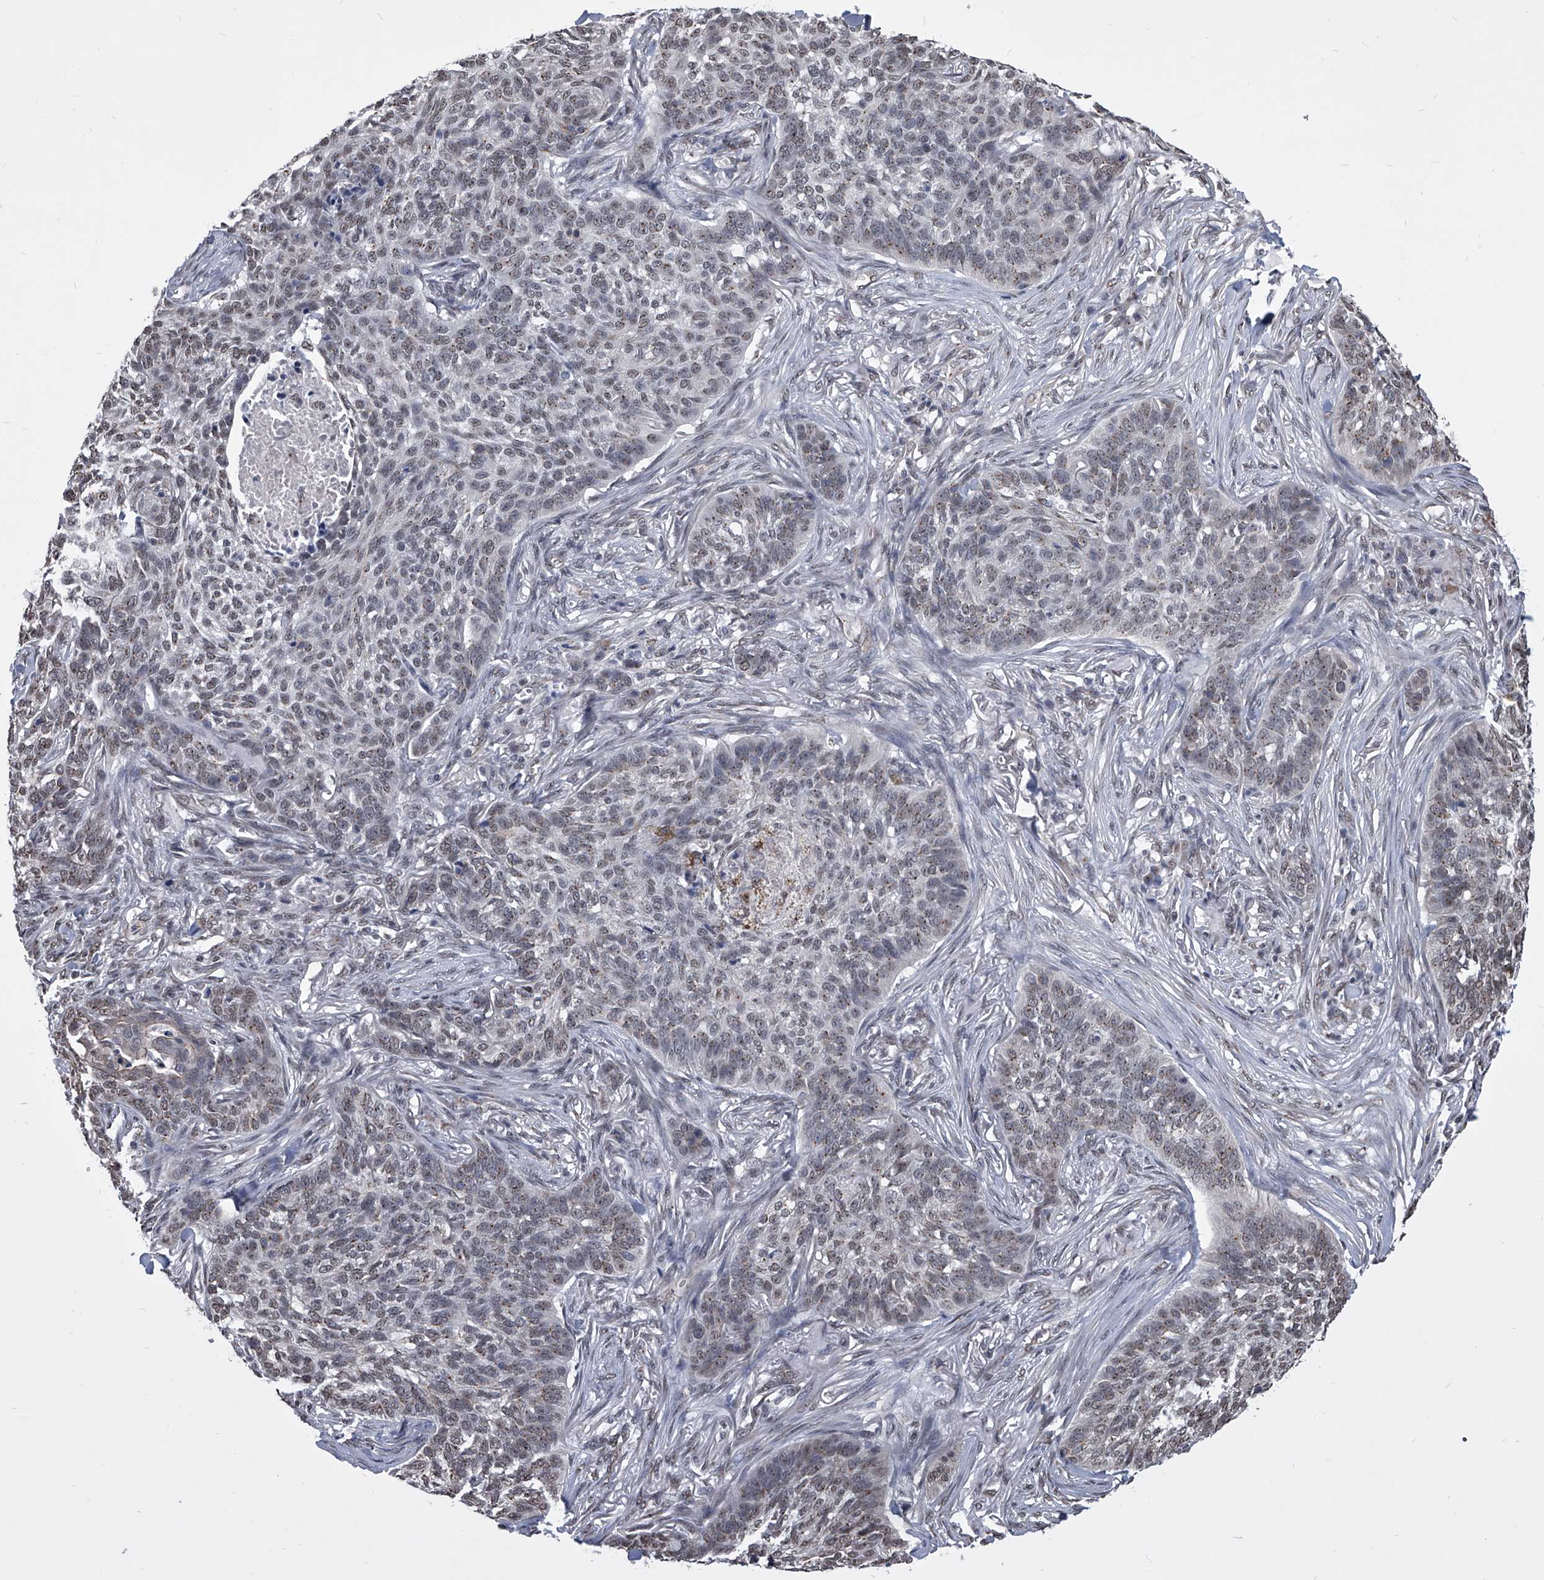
{"staining": {"intensity": "weak", "quantity": "<25%", "location": "nuclear"}, "tissue": "skin cancer", "cell_type": "Tumor cells", "image_type": "cancer", "snomed": [{"axis": "morphology", "description": "Basal cell carcinoma"}, {"axis": "topography", "description": "Skin"}], "caption": "Photomicrograph shows no significant protein staining in tumor cells of skin cancer. Brightfield microscopy of immunohistochemistry (IHC) stained with DAB (brown) and hematoxylin (blue), captured at high magnification.", "gene": "ZNF76", "patient": {"sex": "male", "age": 85}}